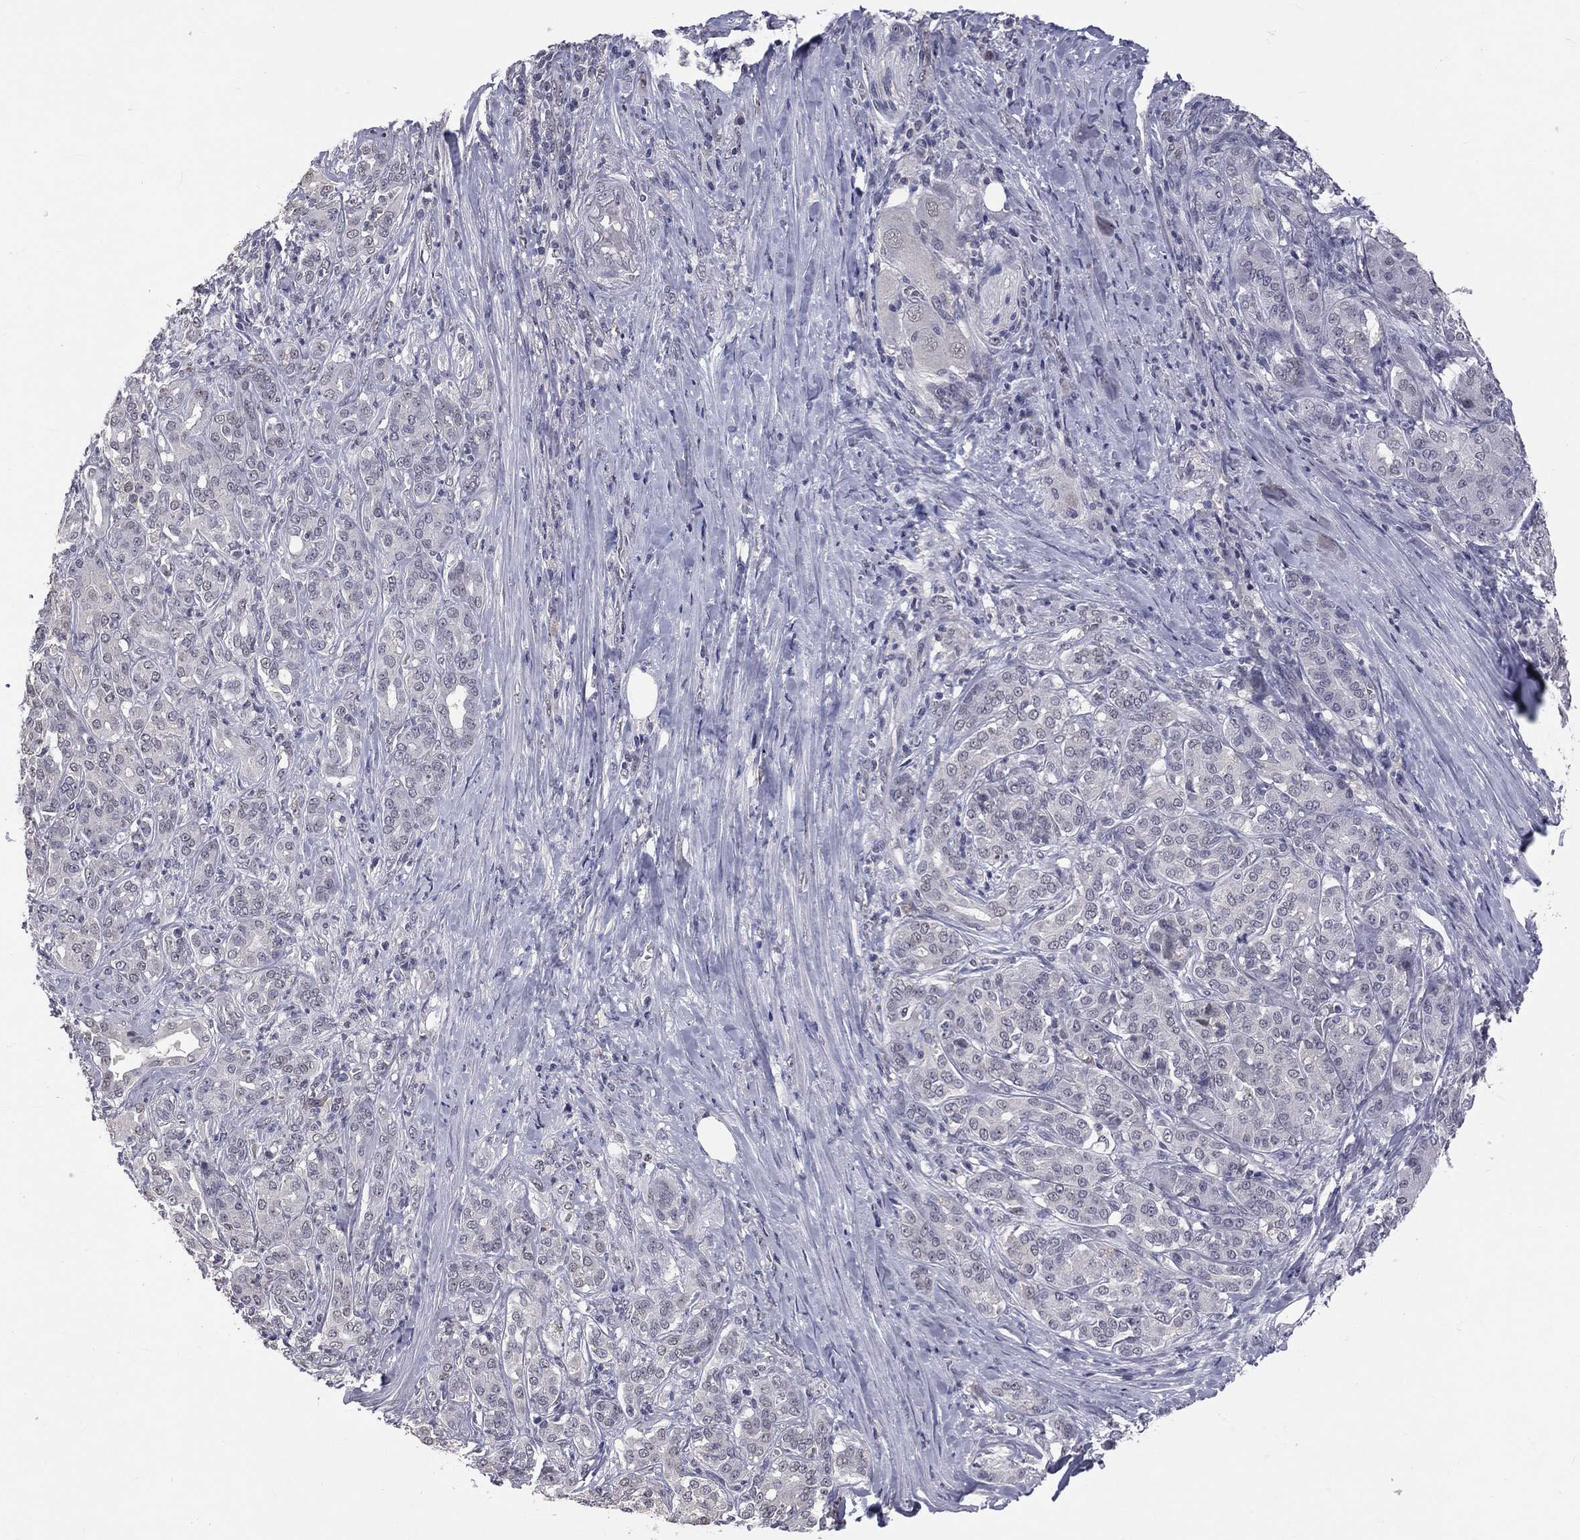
{"staining": {"intensity": "negative", "quantity": "none", "location": "none"}, "tissue": "pancreatic cancer", "cell_type": "Tumor cells", "image_type": "cancer", "snomed": [{"axis": "morphology", "description": "Normal tissue, NOS"}, {"axis": "morphology", "description": "Inflammation, NOS"}, {"axis": "morphology", "description": "Adenocarcinoma, NOS"}, {"axis": "topography", "description": "Pancreas"}], "caption": "Immunohistochemical staining of human pancreatic cancer (adenocarcinoma) shows no significant staining in tumor cells. (DAB (3,3'-diaminobenzidine) IHC visualized using brightfield microscopy, high magnification).", "gene": "DSG4", "patient": {"sex": "male", "age": 57}}